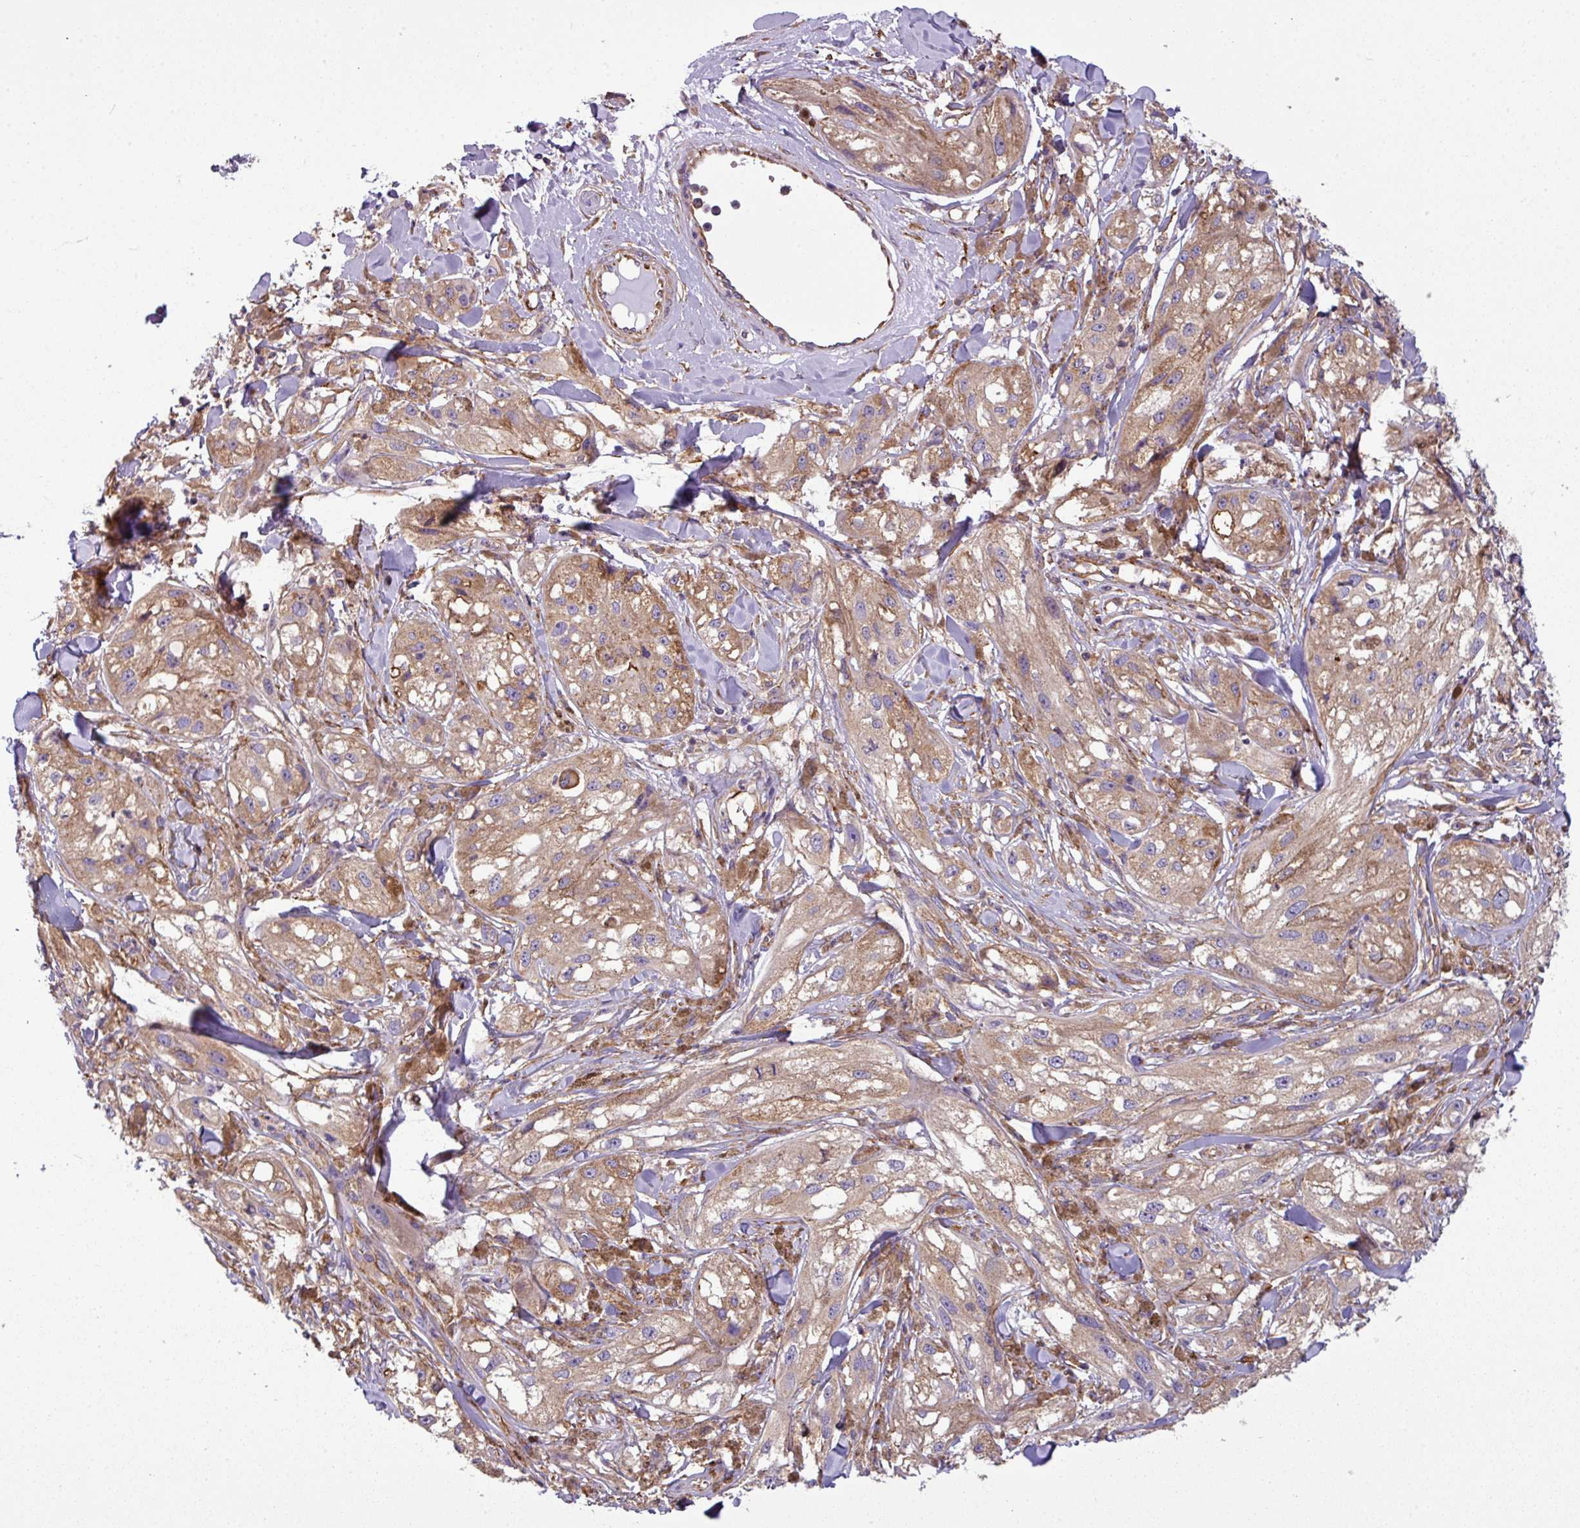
{"staining": {"intensity": "moderate", "quantity": "25%-75%", "location": "cytoplasmic/membranous"}, "tissue": "melanoma", "cell_type": "Tumor cells", "image_type": "cancer", "snomed": [{"axis": "morphology", "description": "Malignant melanoma, NOS"}, {"axis": "topography", "description": "Skin"}], "caption": "An image of human malignant melanoma stained for a protein shows moderate cytoplasmic/membranous brown staining in tumor cells. Nuclei are stained in blue.", "gene": "XNDC1N", "patient": {"sex": "male", "age": 88}}